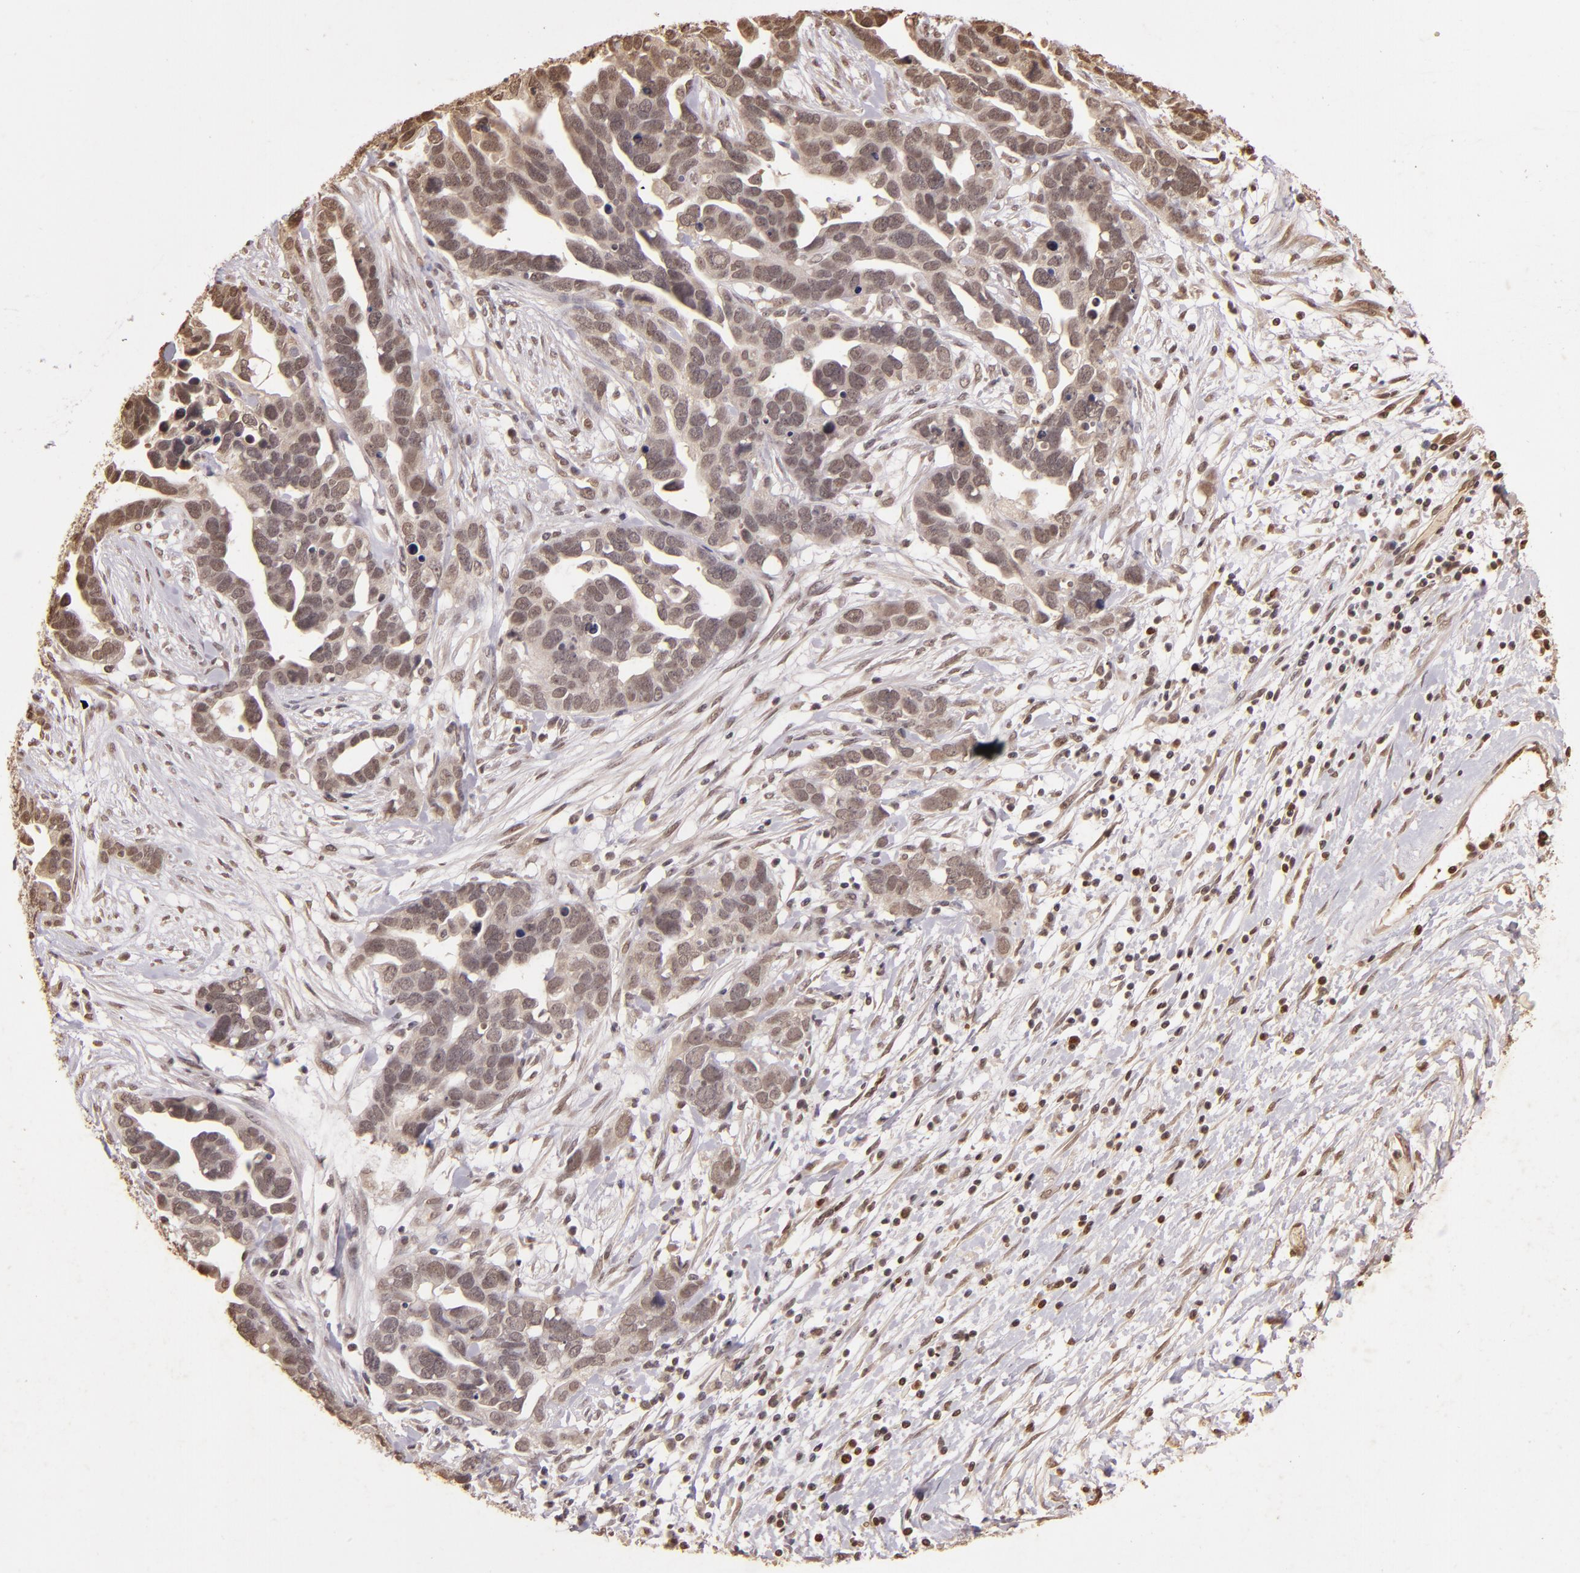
{"staining": {"intensity": "weak", "quantity": ">75%", "location": "cytoplasmic/membranous,nuclear"}, "tissue": "ovarian cancer", "cell_type": "Tumor cells", "image_type": "cancer", "snomed": [{"axis": "morphology", "description": "Cystadenocarcinoma, serous, NOS"}, {"axis": "topography", "description": "Ovary"}], "caption": "Immunohistochemistry photomicrograph of neoplastic tissue: human serous cystadenocarcinoma (ovarian) stained using IHC reveals low levels of weak protein expression localized specifically in the cytoplasmic/membranous and nuclear of tumor cells, appearing as a cytoplasmic/membranous and nuclear brown color.", "gene": "CUL1", "patient": {"sex": "female", "age": 54}}